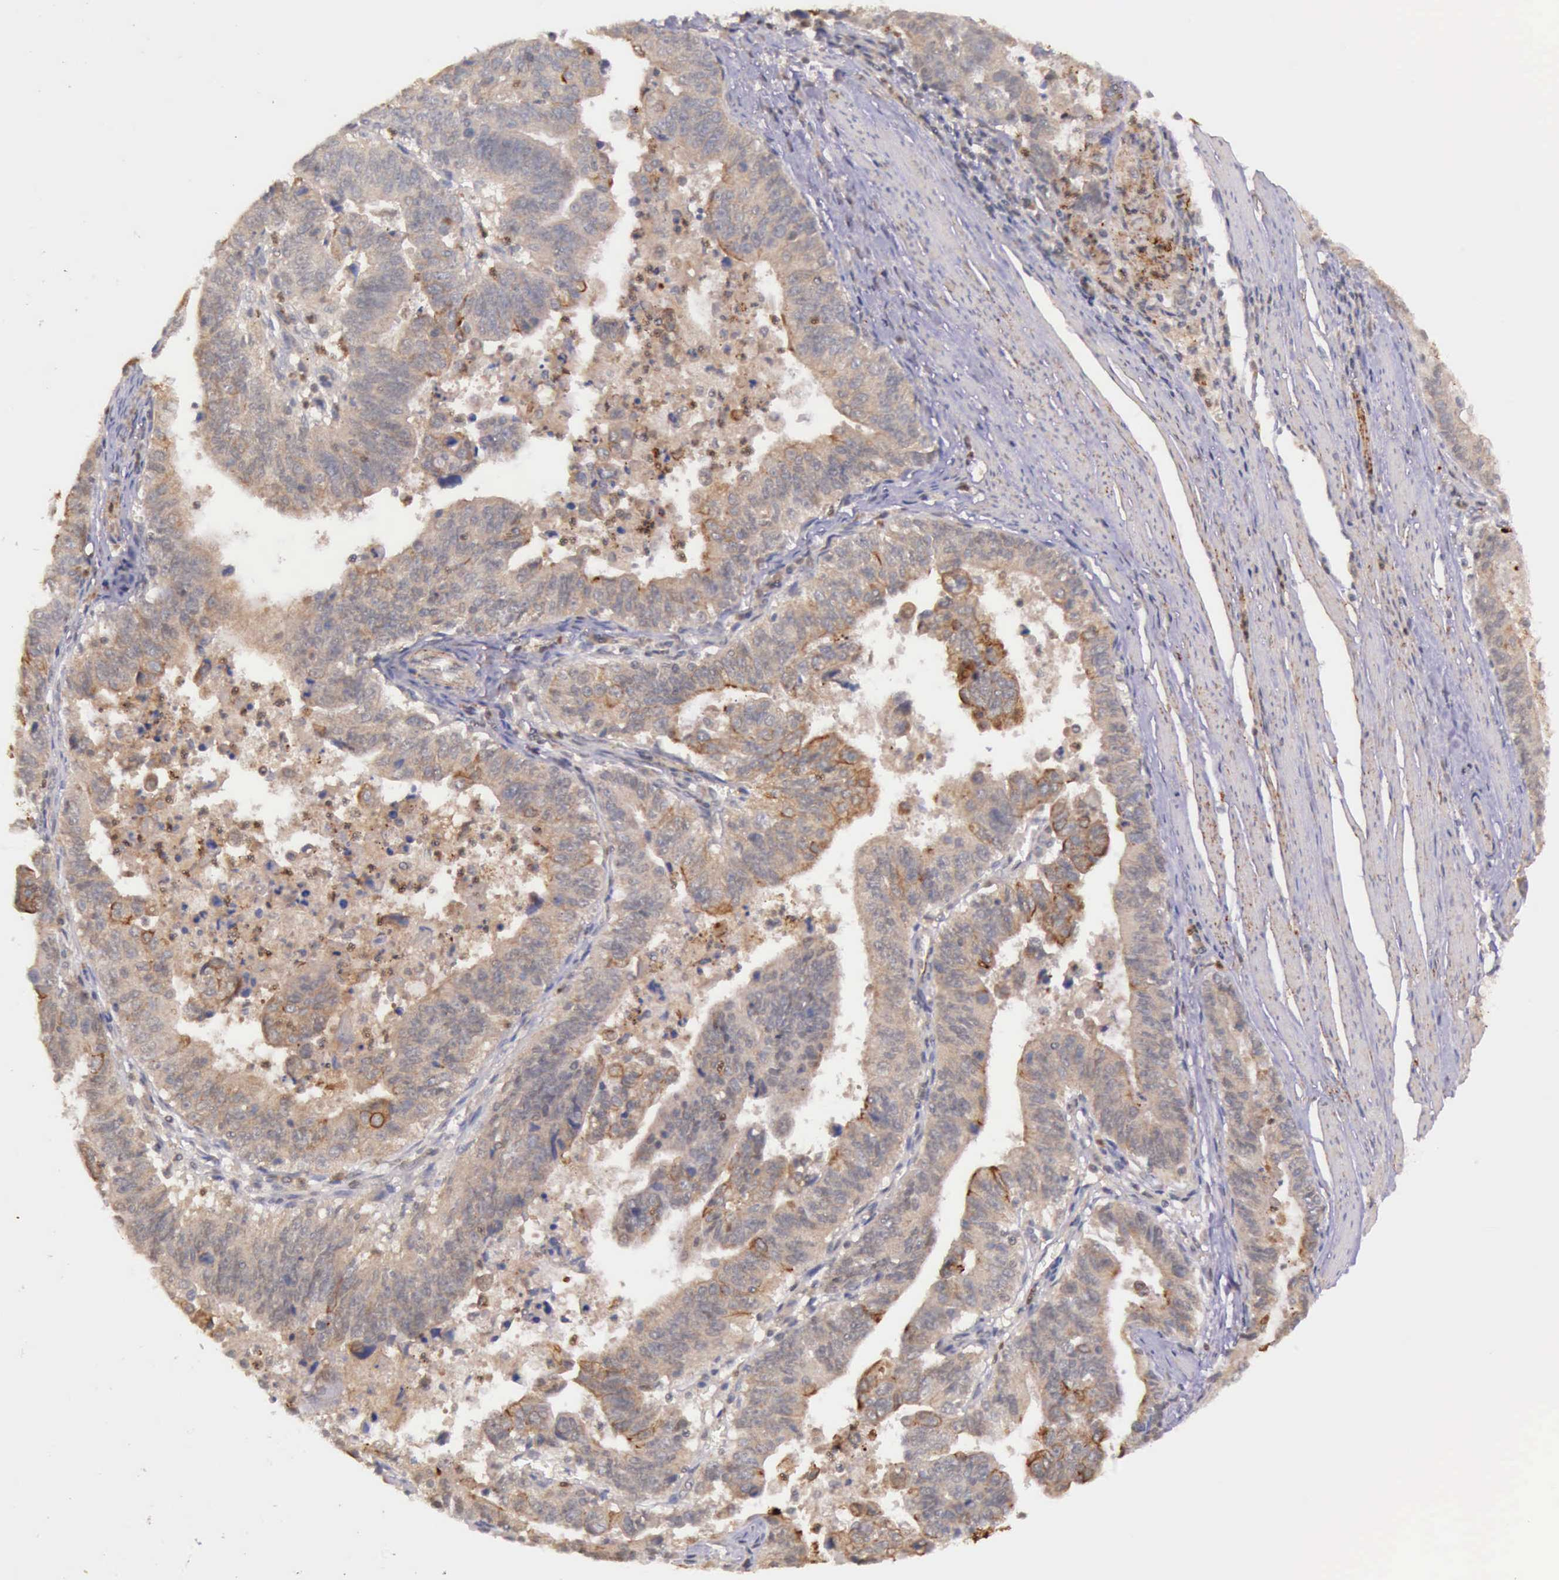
{"staining": {"intensity": "moderate", "quantity": "<25%", "location": "cytoplasmic/membranous"}, "tissue": "stomach cancer", "cell_type": "Tumor cells", "image_type": "cancer", "snomed": [{"axis": "morphology", "description": "Adenocarcinoma, NOS"}, {"axis": "topography", "description": "Stomach, upper"}], "caption": "Tumor cells demonstrate moderate cytoplasmic/membranous expression in about <25% of cells in stomach cancer (adenocarcinoma).", "gene": "PRICKLE3", "patient": {"sex": "female", "age": 50}}